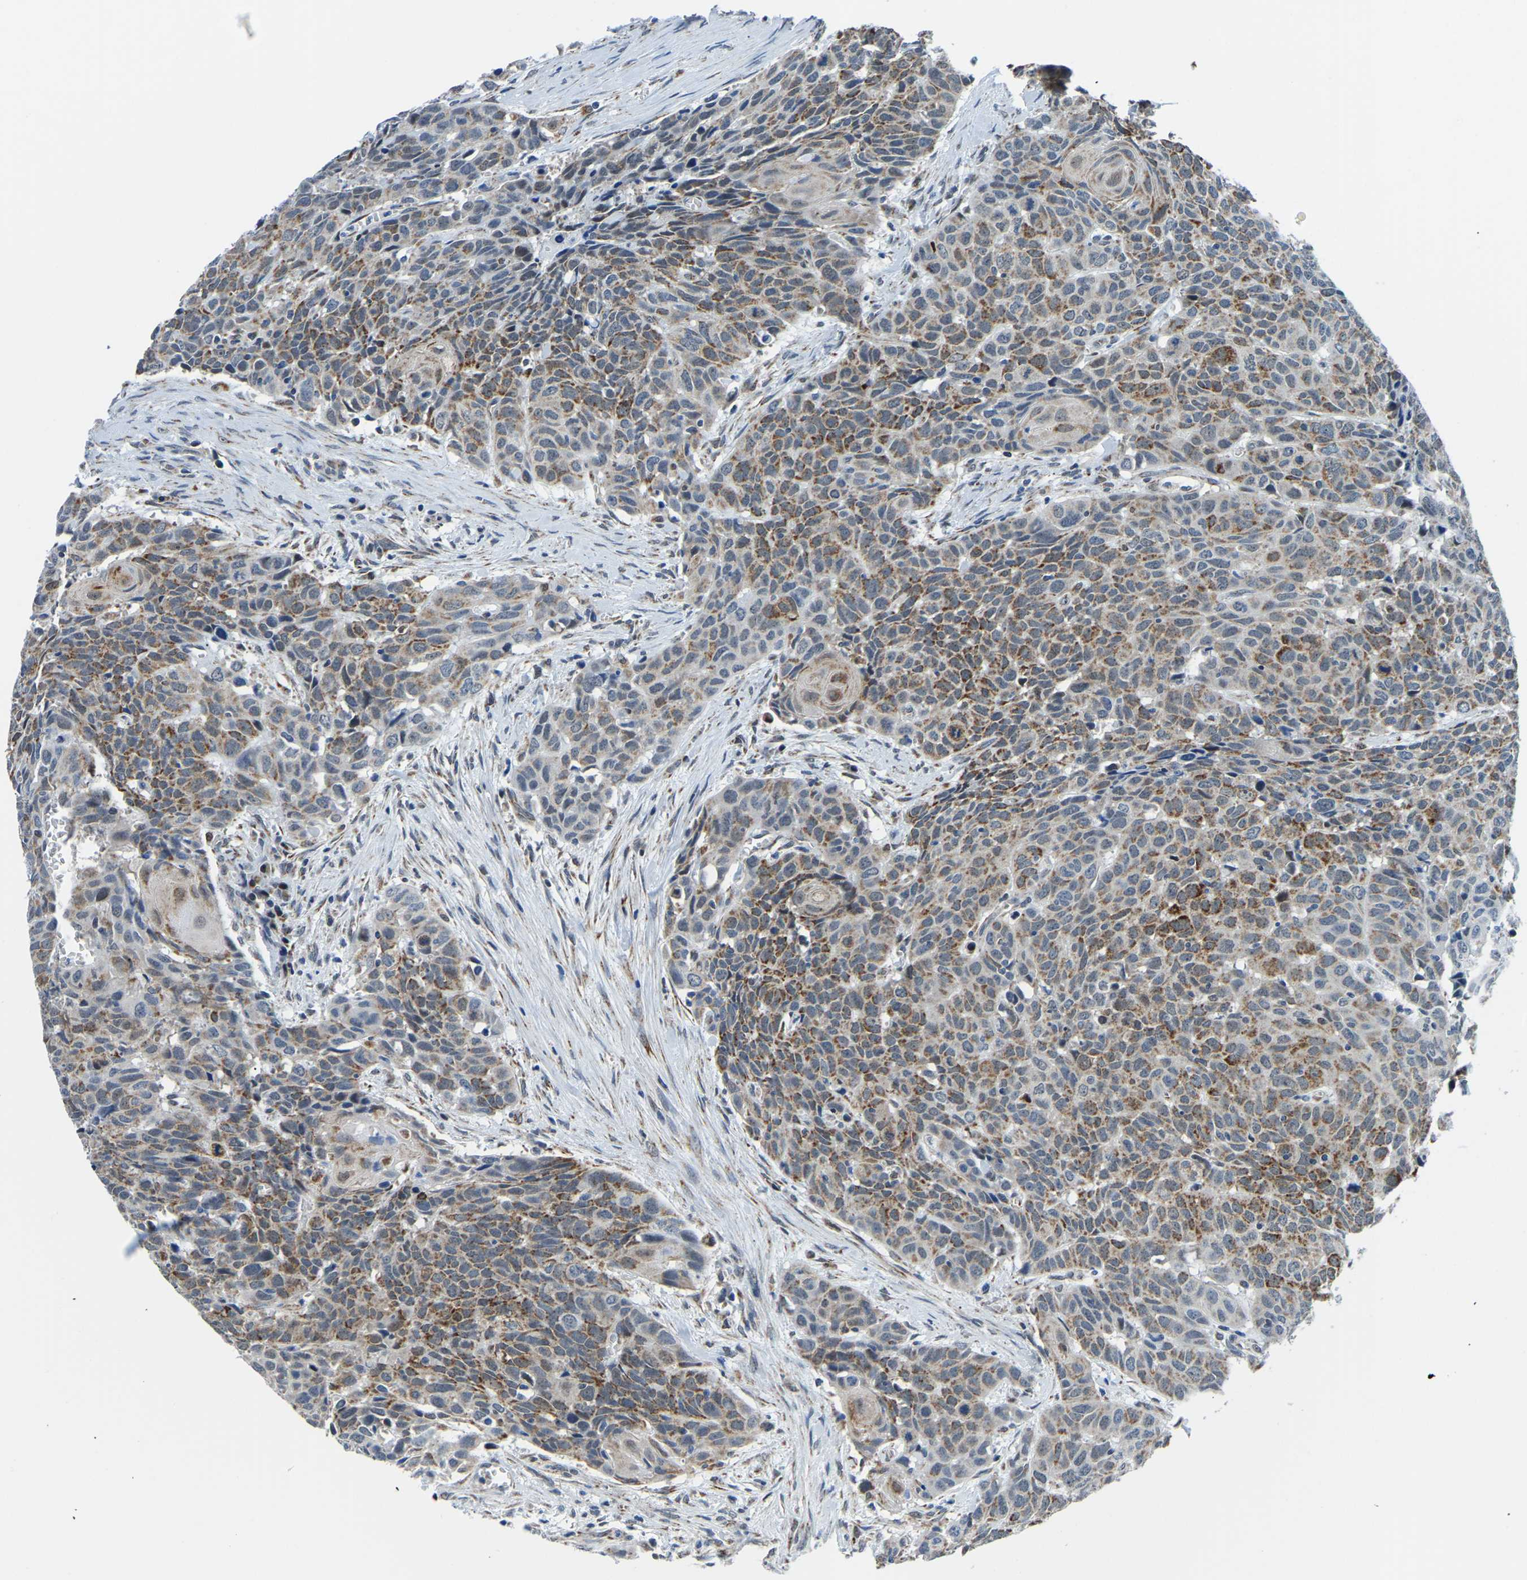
{"staining": {"intensity": "moderate", "quantity": ">75%", "location": "cytoplasmic/membranous"}, "tissue": "head and neck cancer", "cell_type": "Tumor cells", "image_type": "cancer", "snomed": [{"axis": "morphology", "description": "Squamous cell carcinoma, NOS"}, {"axis": "topography", "description": "Head-Neck"}], "caption": "Immunohistochemistry (IHC) (DAB (3,3'-diaminobenzidine)) staining of head and neck cancer (squamous cell carcinoma) reveals moderate cytoplasmic/membranous protein positivity in about >75% of tumor cells. Nuclei are stained in blue.", "gene": "BNIP3L", "patient": {"sex": "male", "age": 66}}